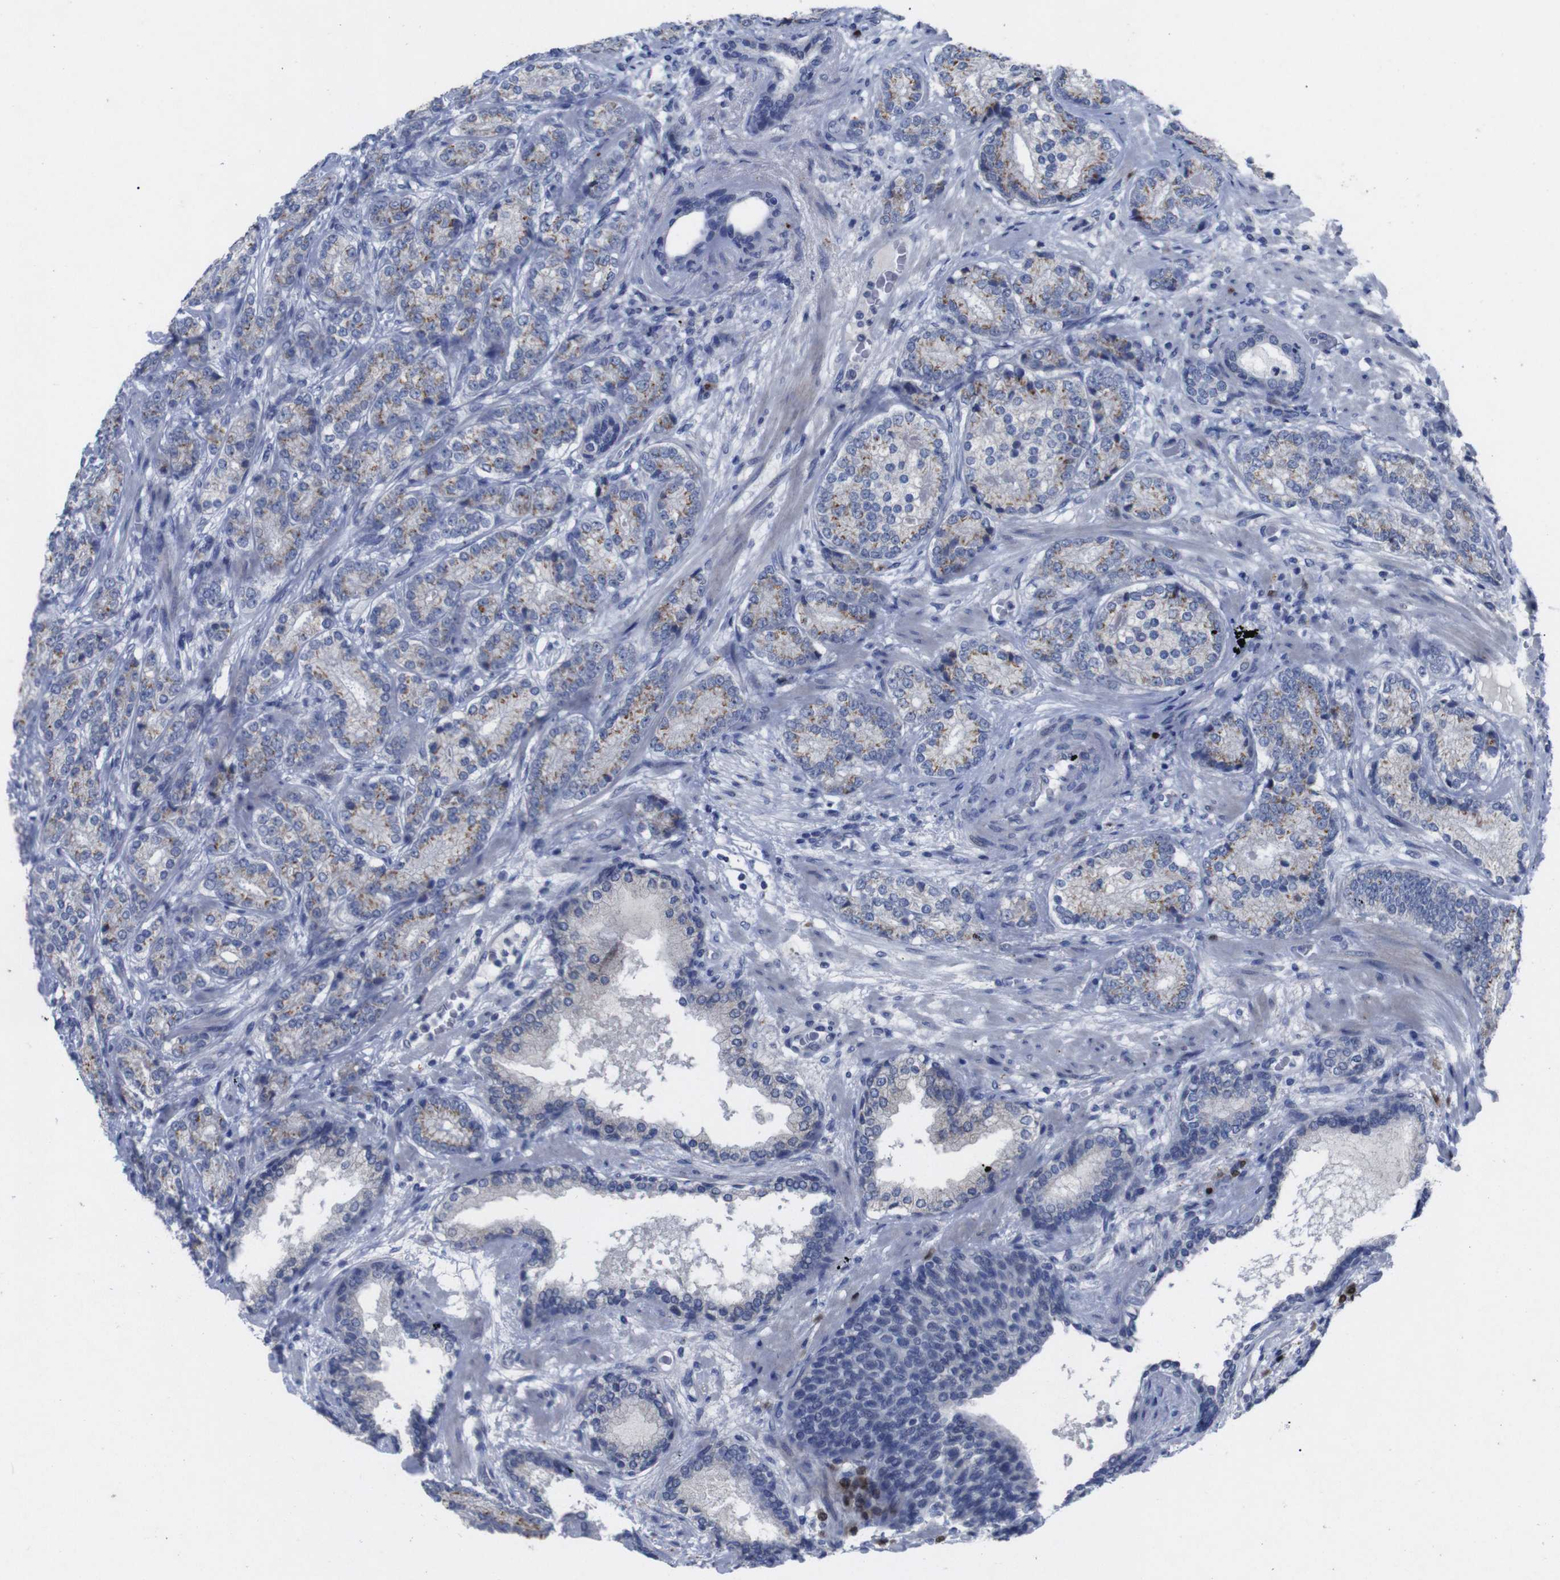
{"staining": {"intensity": "moderate", "quantity": "25%-75%", "location": "cytoplasmic/membranous"}, "tissue": "prostate cancer", "cell_type": "Tumor cells", "image_type": "cancer", "snomed": [{"axis": "morphology", "description": "Adenocarcinoma, High grade"}, {"axis": "topography", "description": "Prostate"}], "caption": "The immunohistochemical stain shows moderate cytoplasmic/membranous expression in tumor cells of prostate cancer (high-grade adenocarcinoma) tissue.", "gene": "IRF4", "patient": {"sex": "male", "age": 61}}